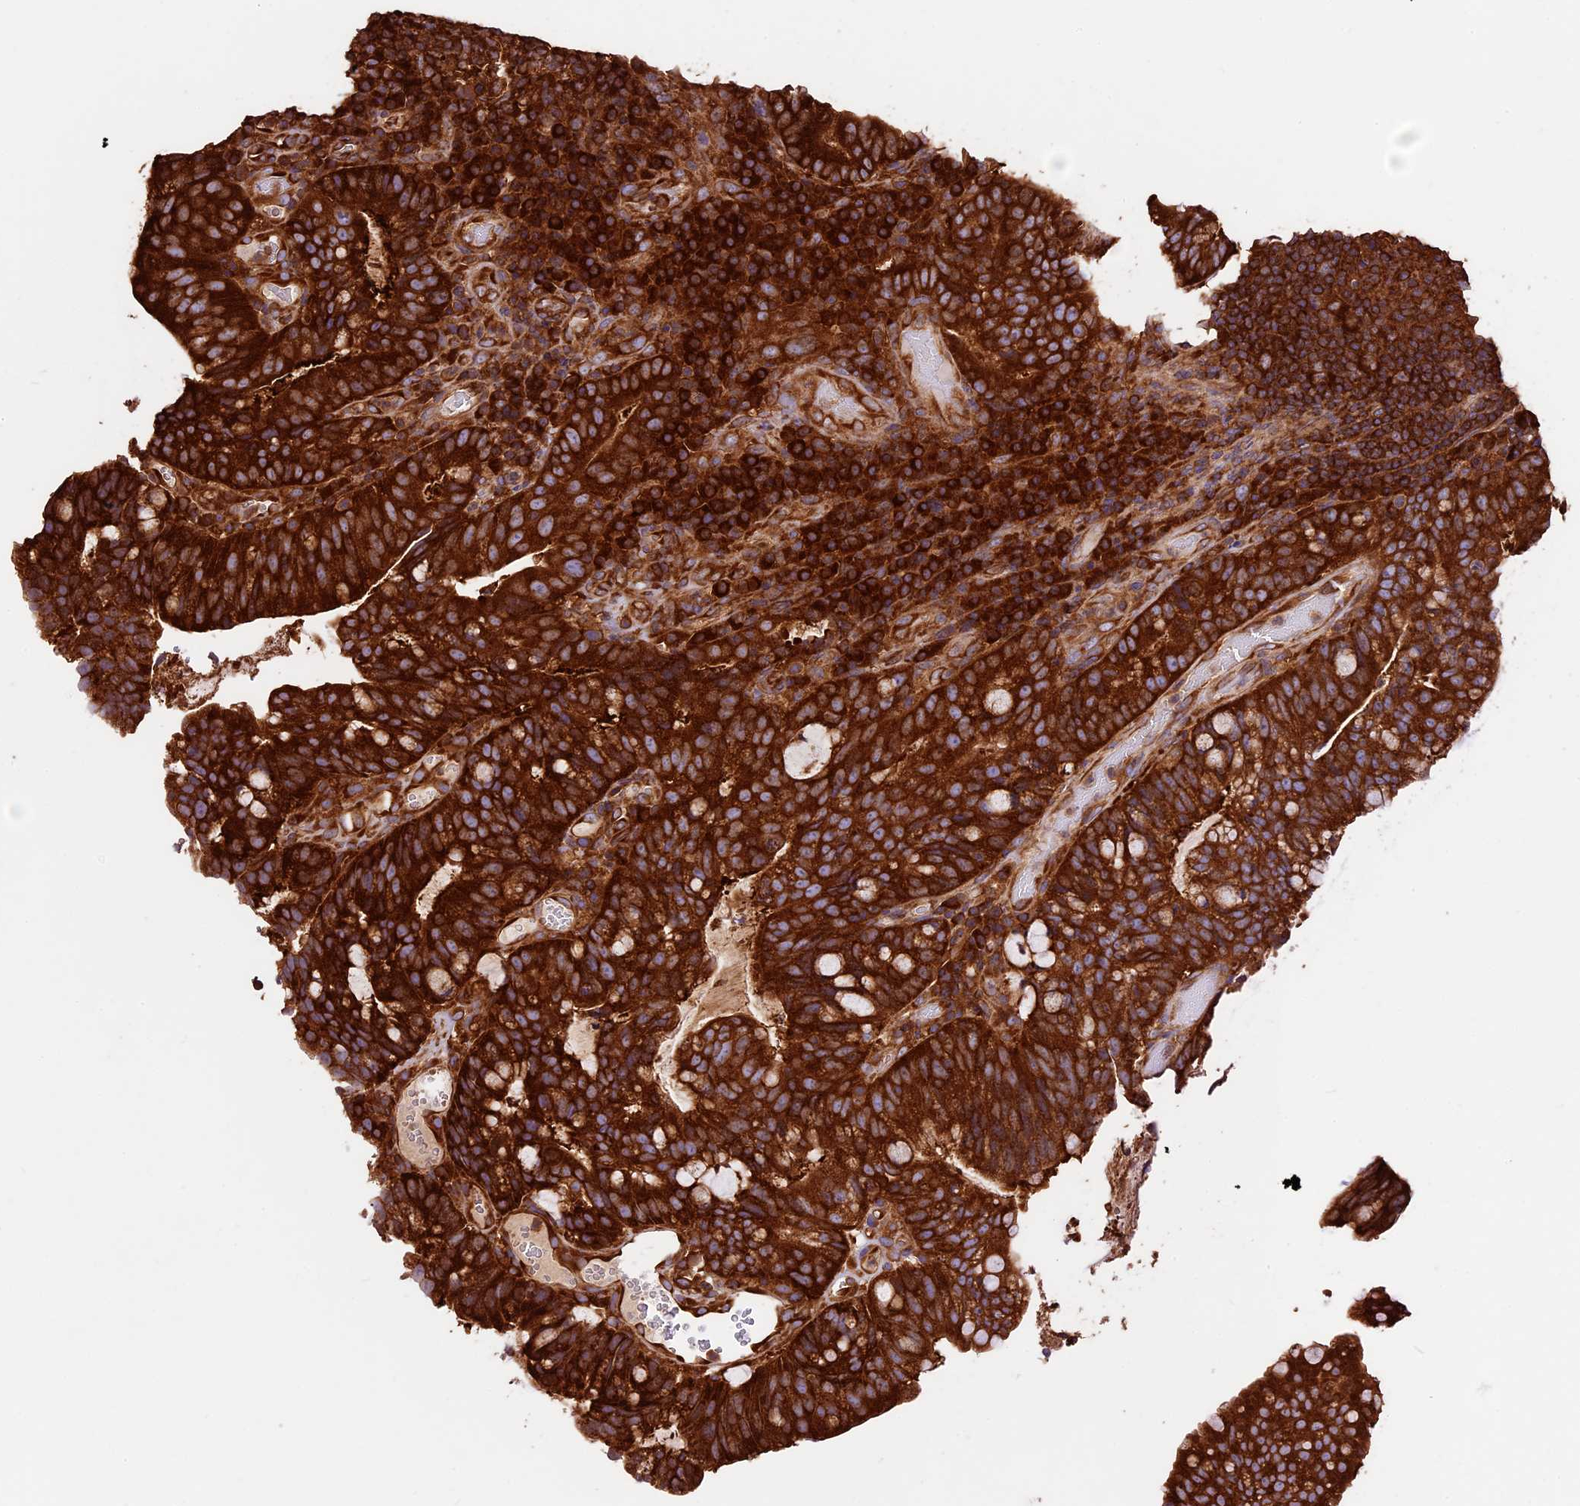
{"staining": {"intensity": "strong", "quantity": ">75%", "location": "cytoplasmic/membranous"}, "tissue": "colorectal cancer", "cell_type": "Tumor cells", "image_type": "cancer", "snomed": [{"axis": "morphology", "description": "Adenocarcinoma, NOS"}, {"axis": "topography", "description": "Colon"}], "caption": "Tumor cells reveal high levels of strong cytoplasmic/membranous positivity in approximately >75% of cells in colorectal cancer (adenocarcinoma).", "gene": "KARS1", "patient": {"sex": "female", "age": 66}}